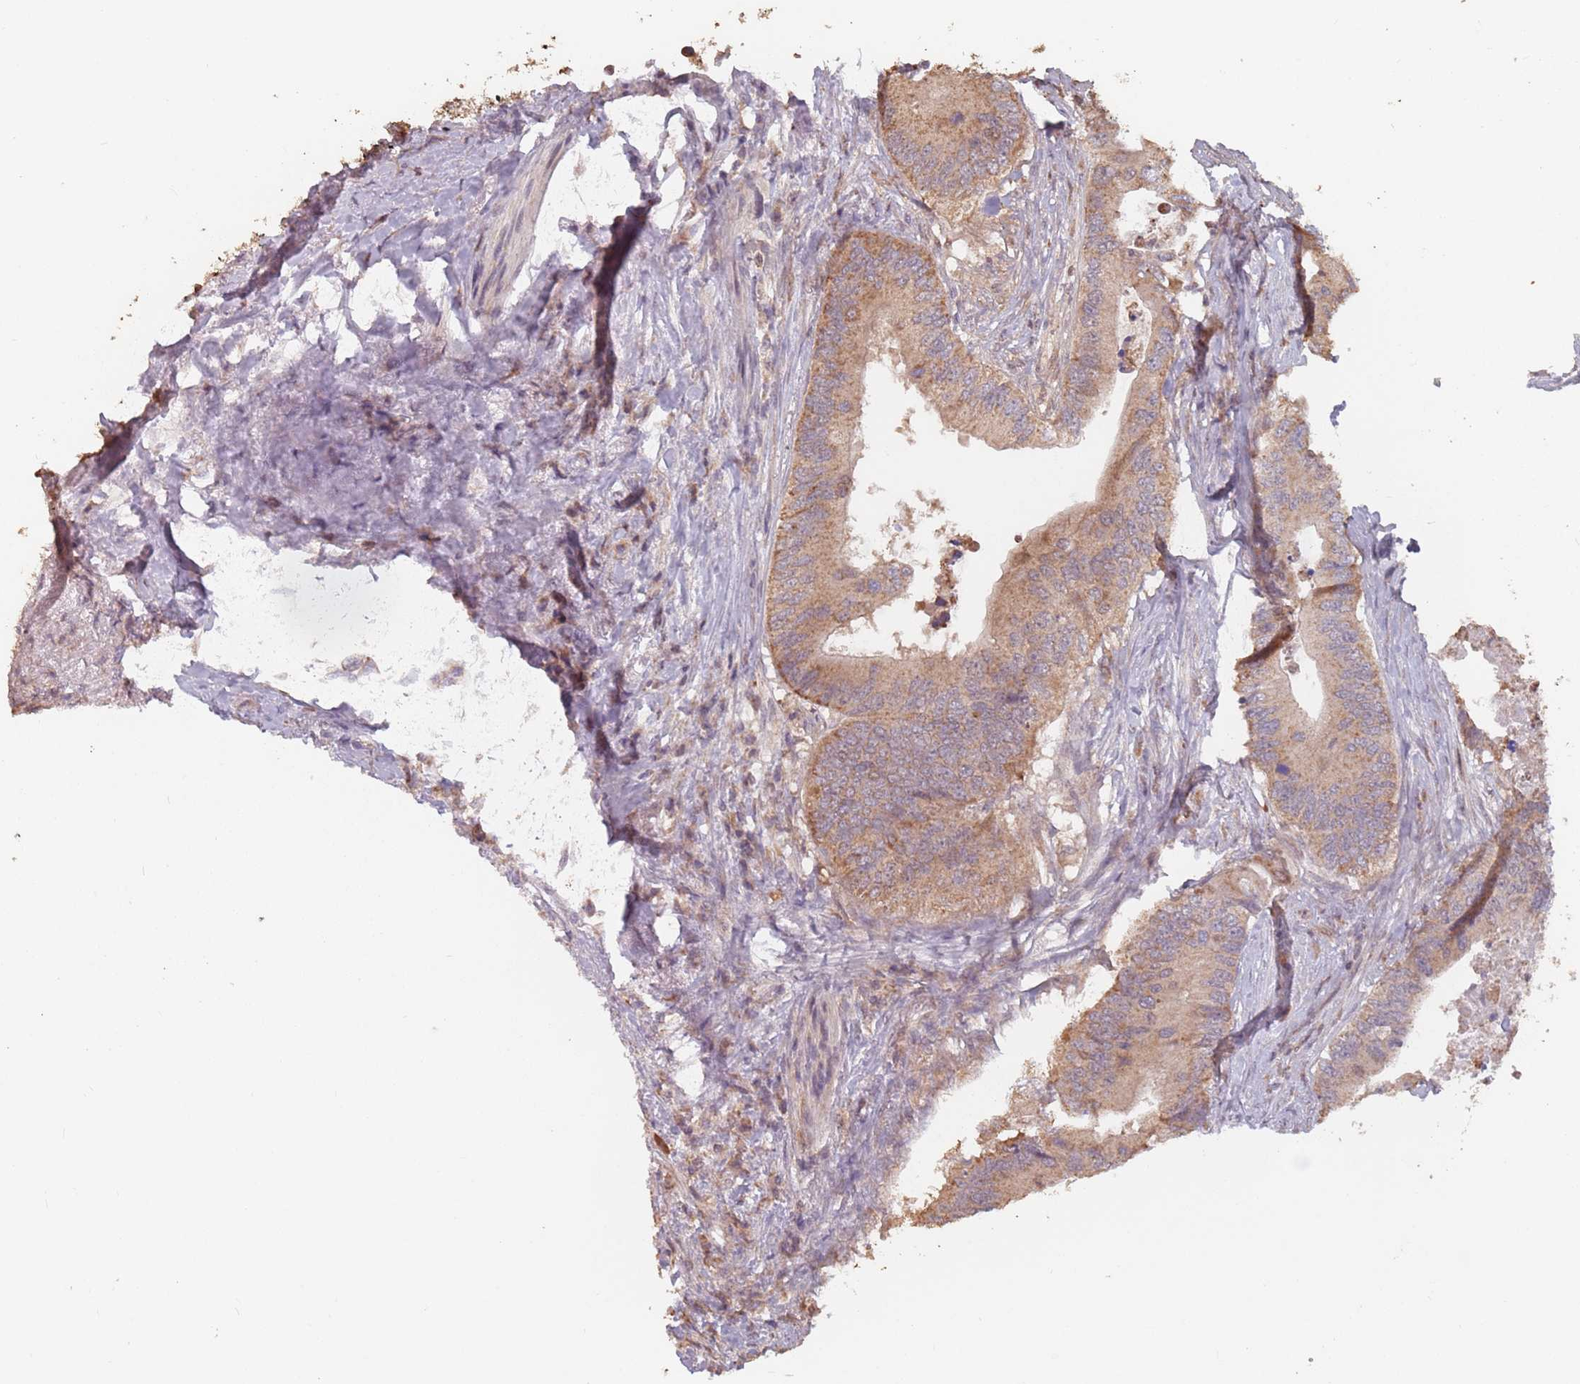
{"staining": {"intensity": "moderate", "quantity": ">75%", "location": "cytoplasmic/membranous"}, "tissue": "colorectal cancer", "cell_type": "Tumor cells", "image_type": "cancer", "snomed": [{"axis": "morphology", "description": "Adenocarcinoma, NOS"}, {"axis": "topography", "description": "Colon"}], "caption": "Moderate cytoplasmic/membranous expression is seen in approximately >75% of tumor cells in adenocarcinoma (colorectal).", "gene": "VPS52", "patient": {"sex": "male", "age": 71}}